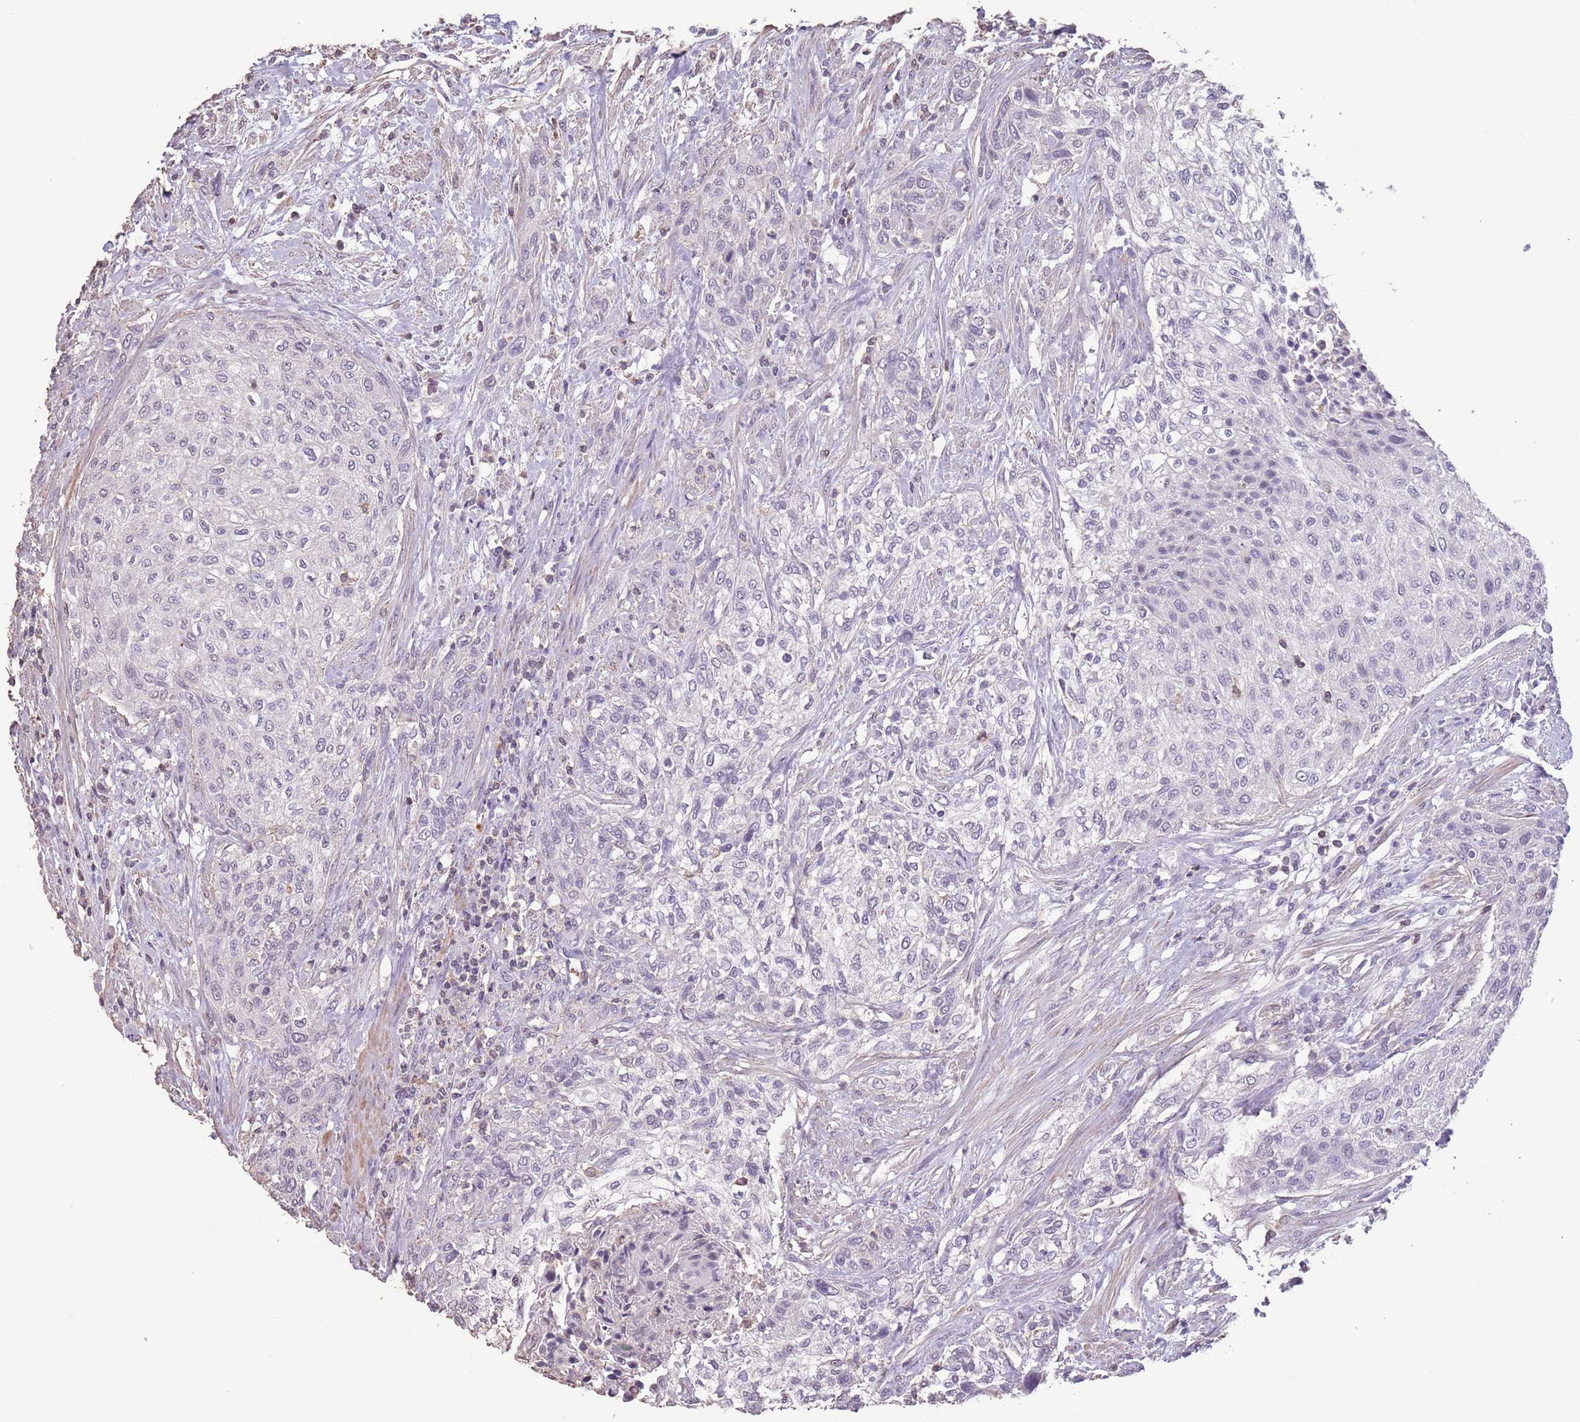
{"staining": {"intensity": "negative", "quantity": "none", "location": "none"}, "tissue": "urothelial cancer", "cell_type": "Tumor cells", "image_type": "cancer", "snomed": [{"axis": "morphology", "description": "Normal tissue, NOS"}, {"axis": "morphology", "description": "Urothelial carcinoma, NOS"}, {"axis": "topography", "description": "Urinary bladder"}, {"axis": "topography", "description": "Peripheral nerve tissue"}], "caption": "This is an immunohistochemistry micrograph of urothelial cancer. There is no expression in tumor cells.", "gene": "SUN5", "patient": {"sex": "male", "age": 35}}